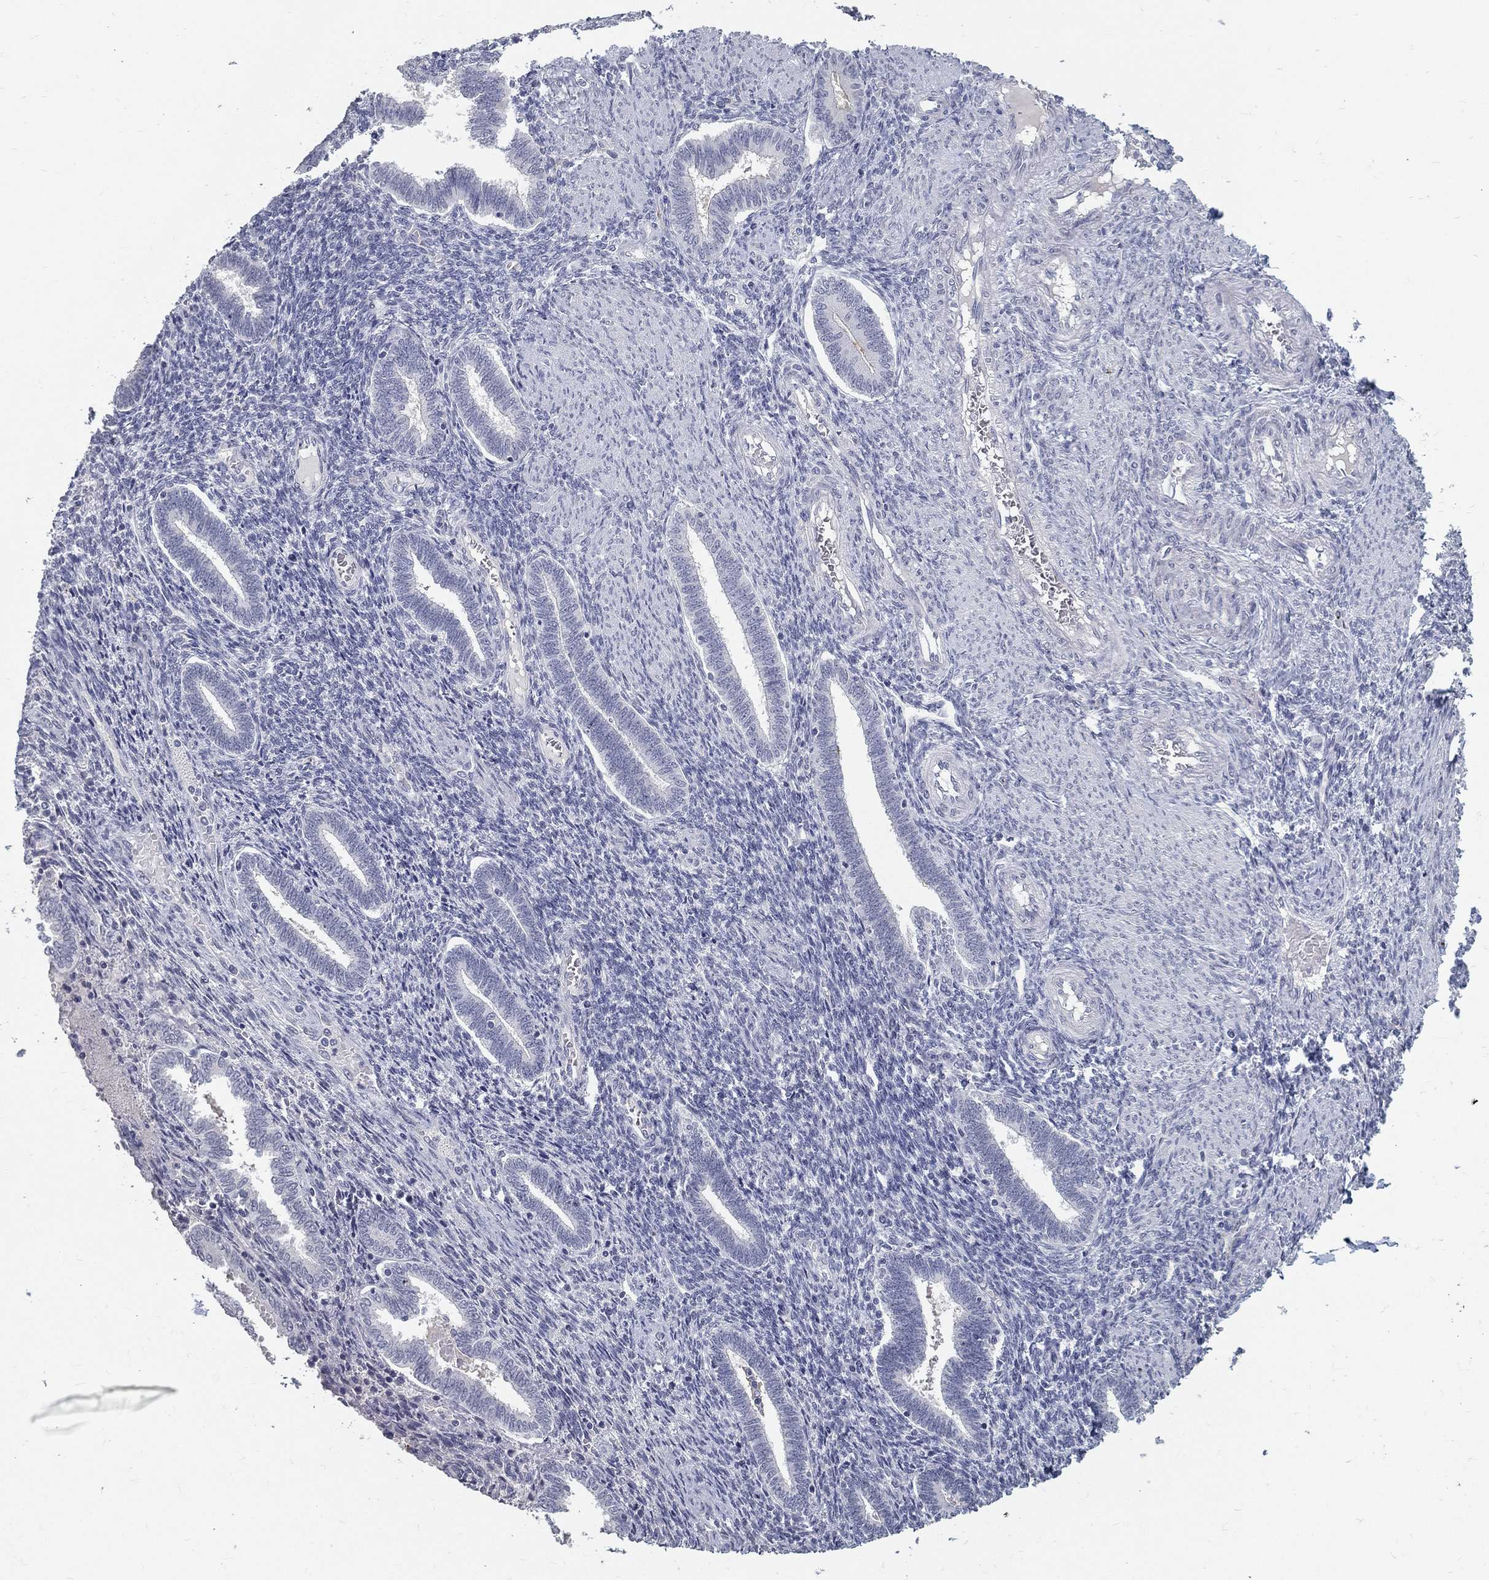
{"staining": {"intensity": "negative", "quantity": "none", "location": "none"}, "tissue": "endometrium", "cell_type": "Cells in endometrial stroma", "image_type": "normal", "snomed": [{"axis": "morphology", "description": "Normal tissue, NOS"}, {"axis": "topography", "description": "Endometrium"}], "caption": "An IHC histopathology image of normal endometrium is shown. There is no staining in cells in endometrial stroma of endometrium. (DAB (3,3'-diaminobenzidine) immunohistochemistry (IHC) visualized using brightfield microscopy, high magnification).", "gene": "ACE2", "patient": {"sex": "female", "age": 42}}